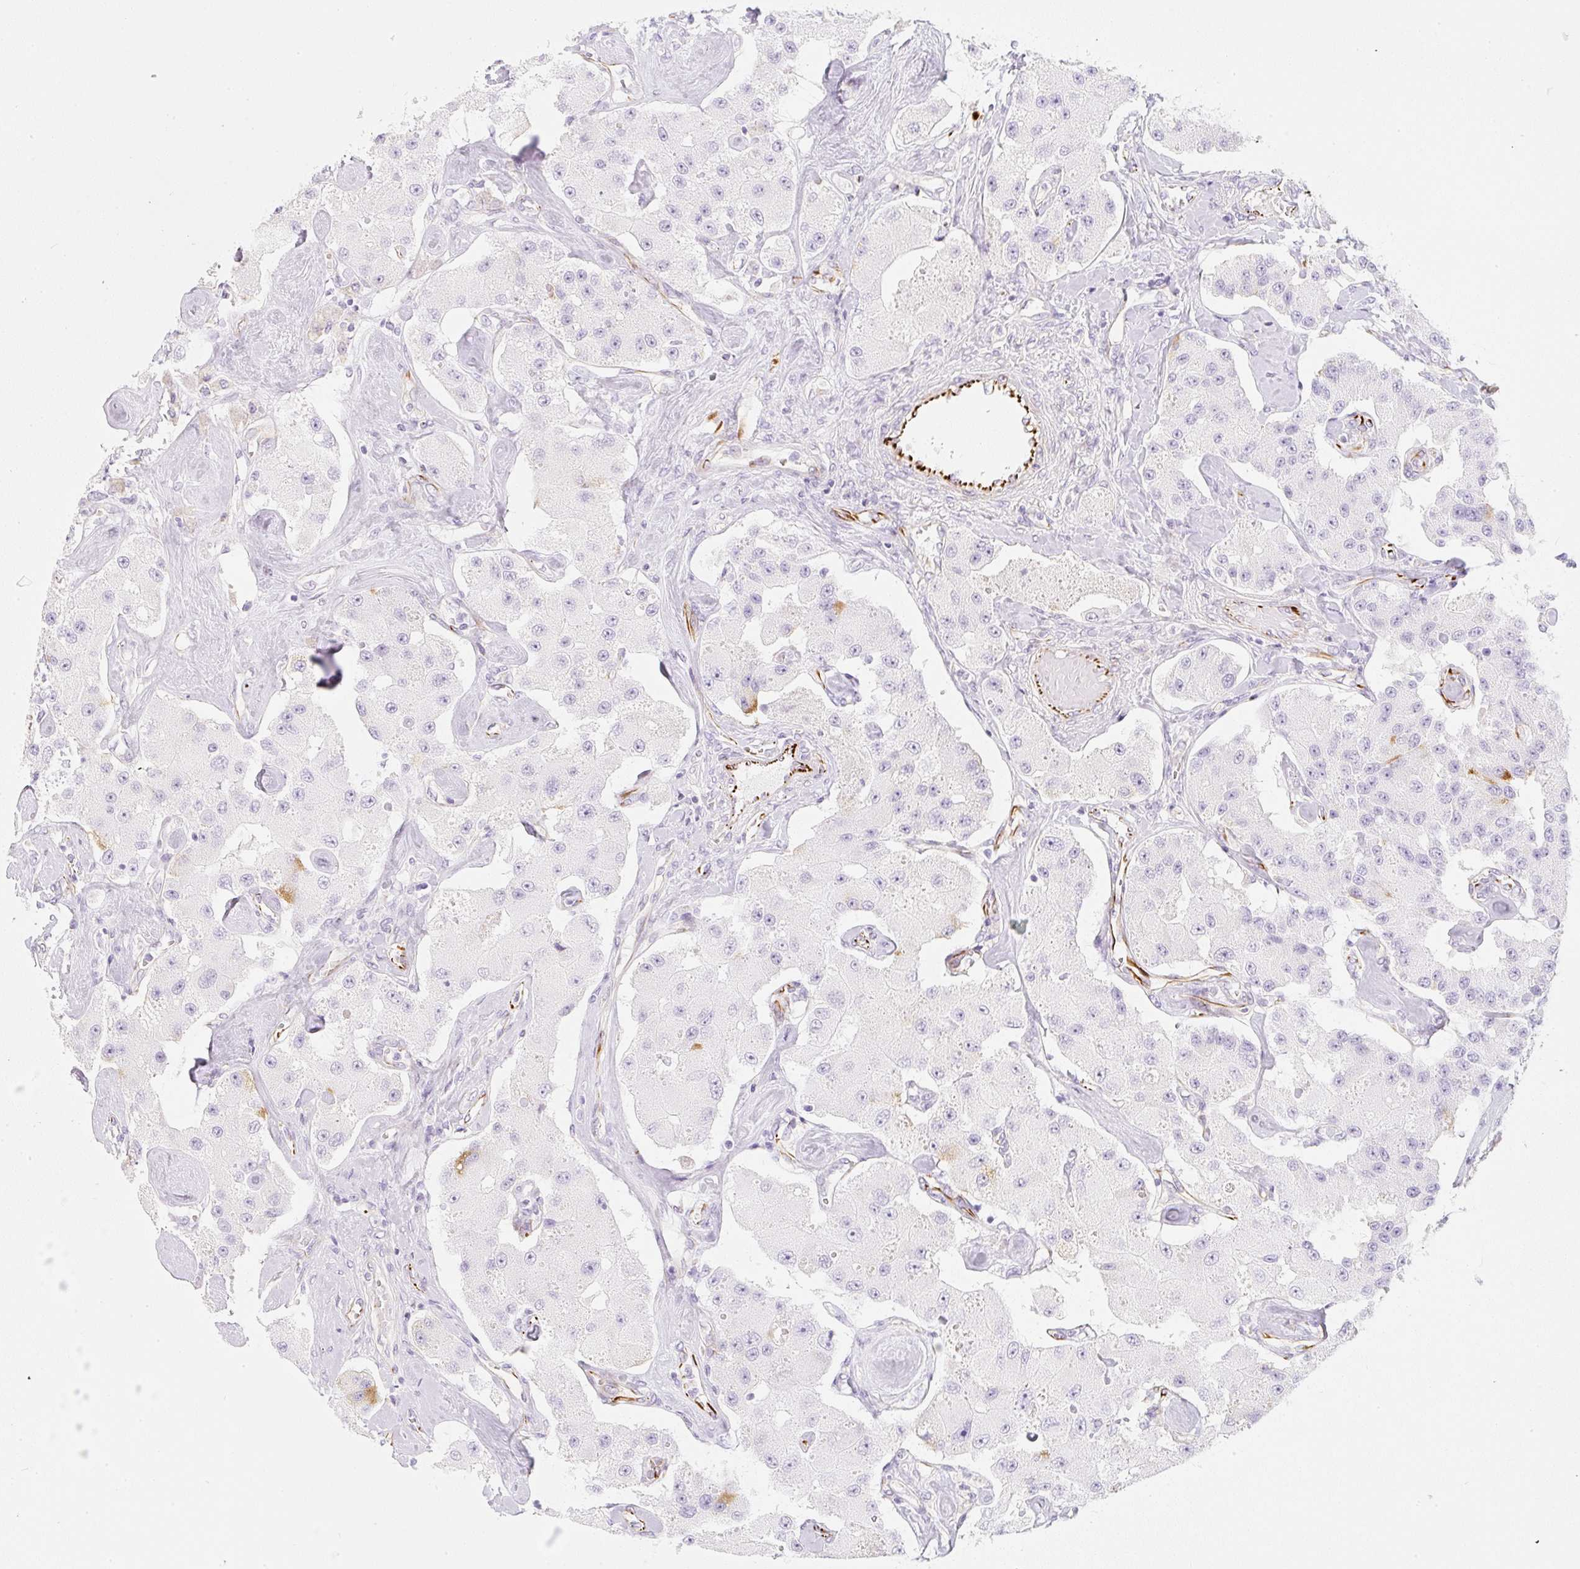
{"staining": {"intensity": "negative", "quantity": "none", "location": "none"}, "tissue": "carcinoid", "cell_type": "Tumor cells", "image_type": "cancer", "snomed": [{"axis": "morphology", "description": "Carcinoid, malignant, NOS"}, {"axis": "topography", "description": "Pancreas"}], "caption": "This is a photomicrograph of immunohistochemistry (IHC) staining of carcinoid, which shows no positivity in tumor cells.", "gene": "ZNF689", "patient": {"sex": "male", "age": 41}}